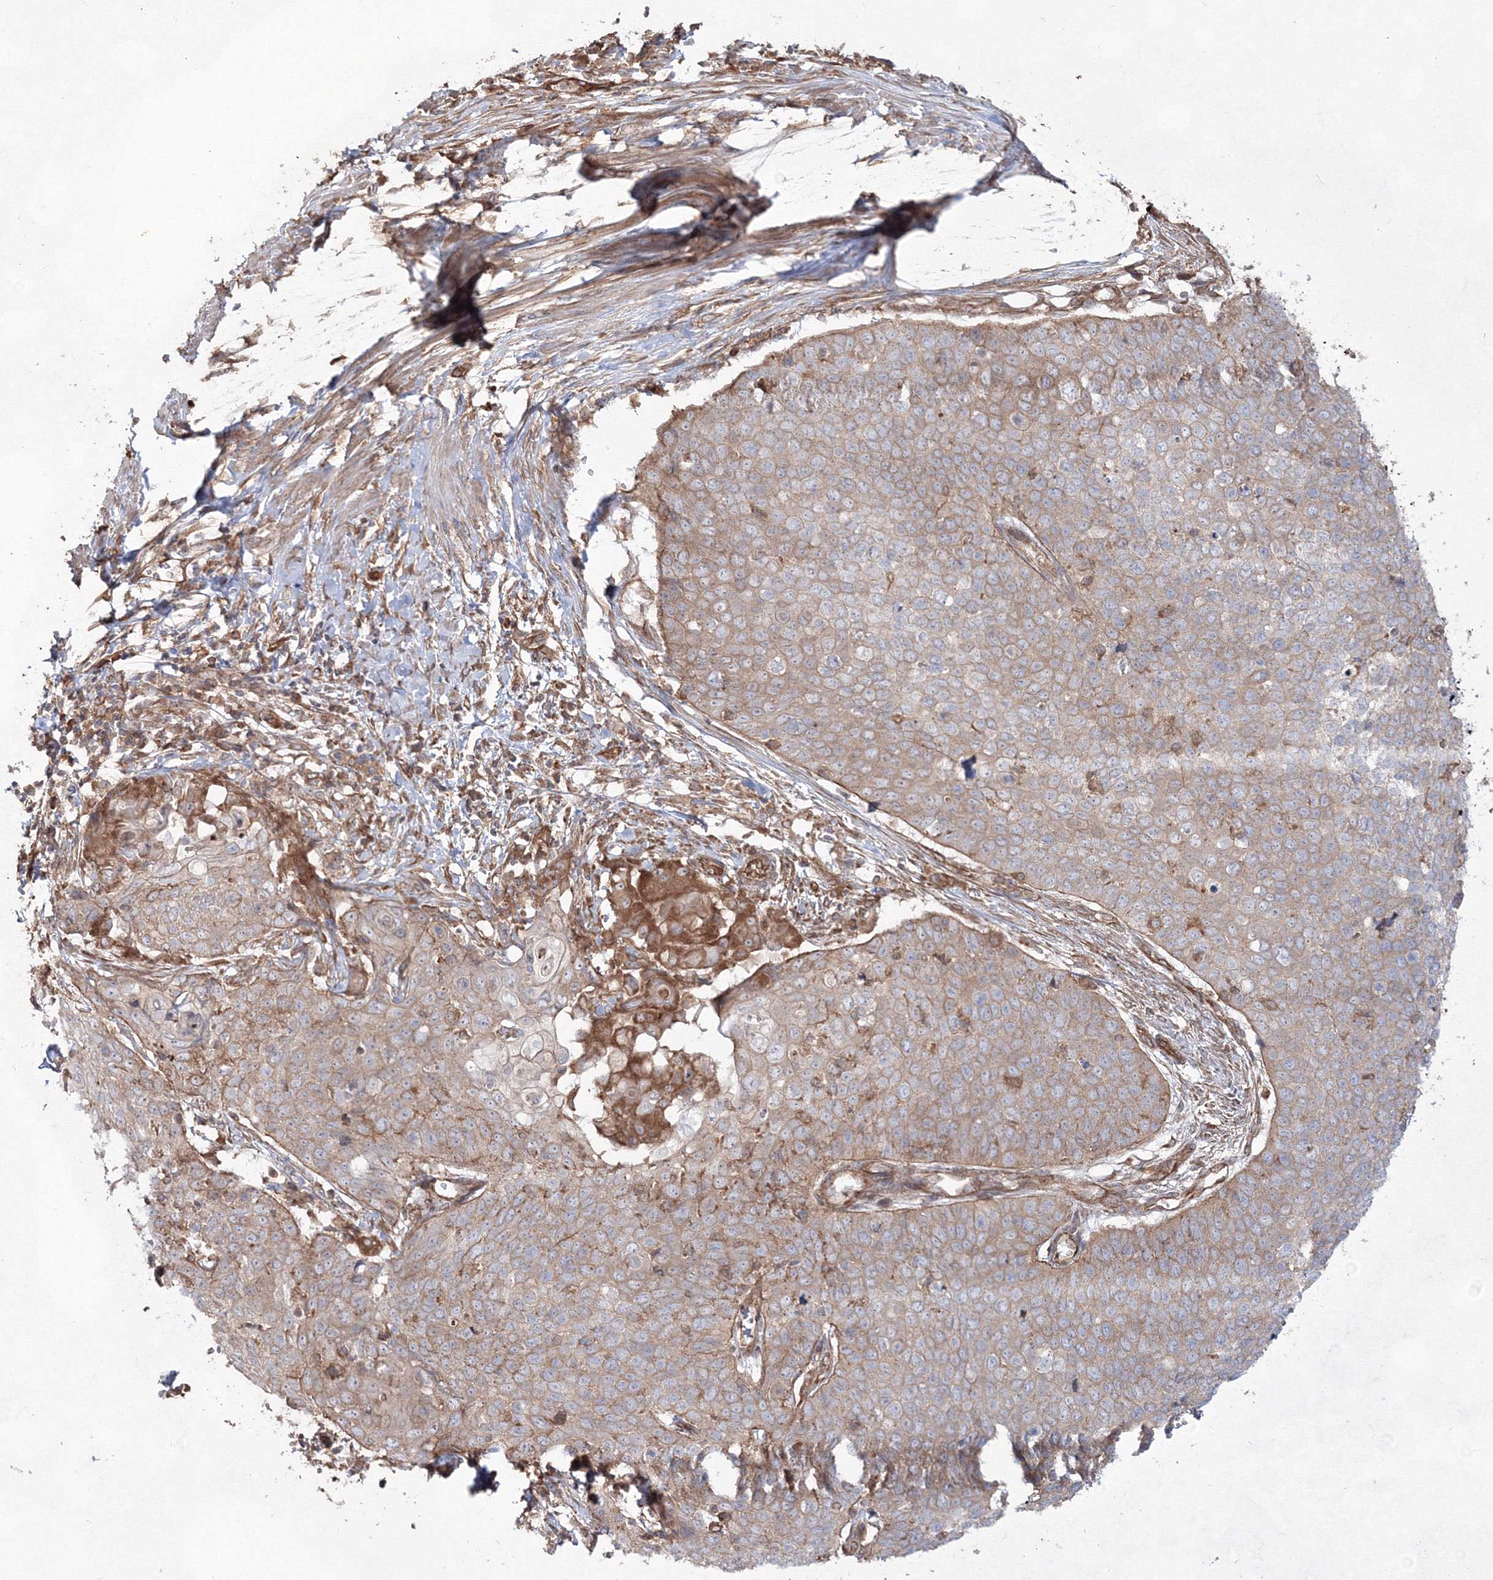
{"staining": {"intensity": "moderate", "quantity": "<25%", "location": "cytoplasmic/membranous"}, "tissue": "cervical cancer", "cell_type": "Tumor cells", "image_type": "cancer", "snomed": [{"axis": "morphology", "description": "Squamous cell carcinoma, NOS"}, {"axis": "topography", "description": "Cervix"}], "caption": "High-power microscopy captured an immunohistochemistry image of squamous cell carcinoma (cervical), revealing moderate cytoplasmic/membranous expression in about <25% of tumor cells. (Brightfield microscopy of DAB IHC at high magnification).", "gene": "EXOC6", "patient": {"sex": "female", "age": 39}}